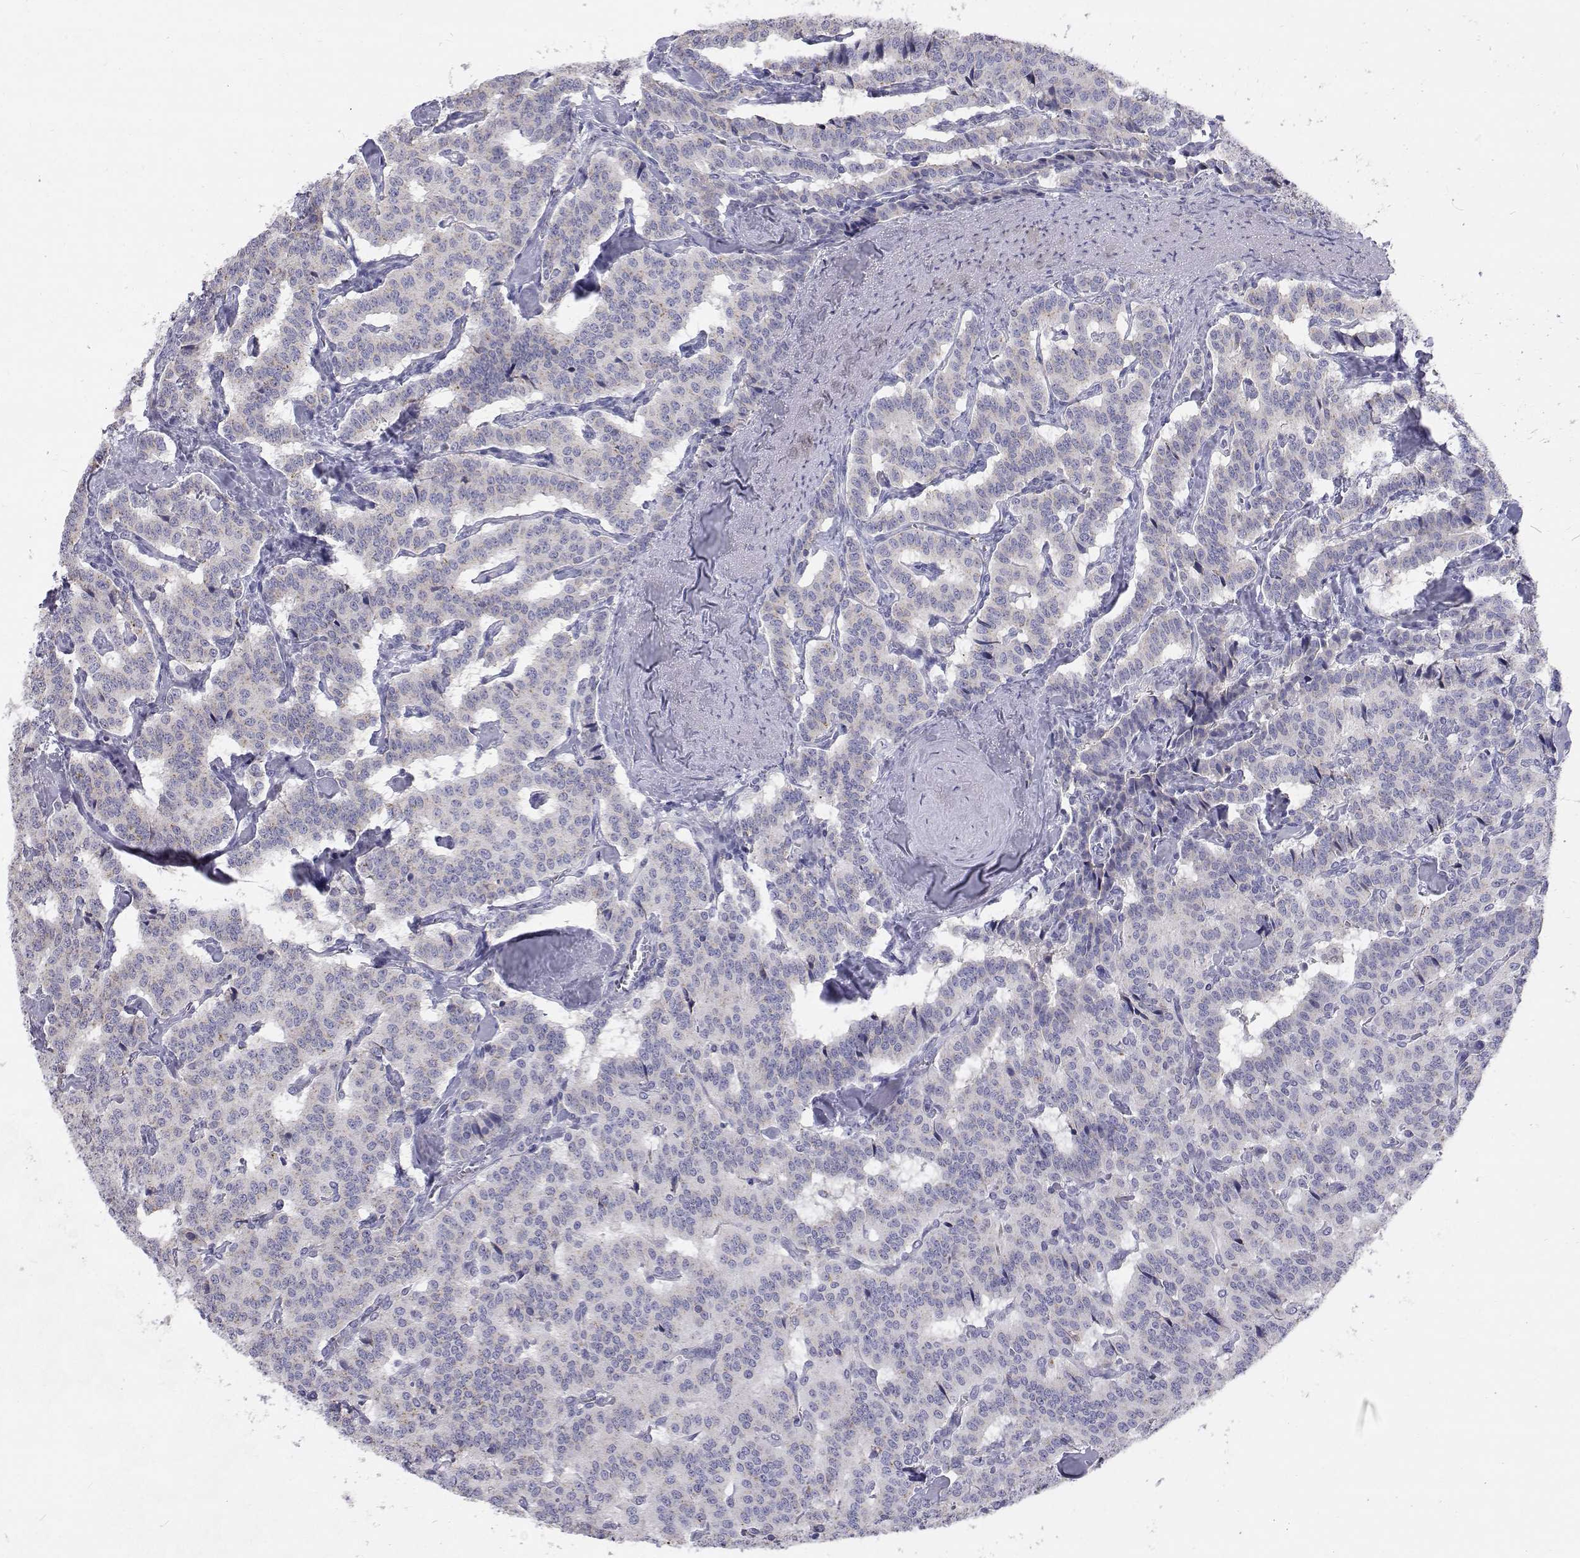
{"staining": {"intensity": "negative", "quantity": "none", "location": "none"}, "tissue": "carcinoid", "cell_type": "Tumor cells", "image_type": "cancer", "snomed": [{"axis": "morphology", "description": "Carcinoid, malignant, NOS"}, {"axis": "topography", "description": "Lung"}], "caption": "Photomicrograph shows no significant protein staining in tumor cells of carcinoid (malignant).", "gene": "NCR2", "patient": {"sex": "female", "age": 46}}